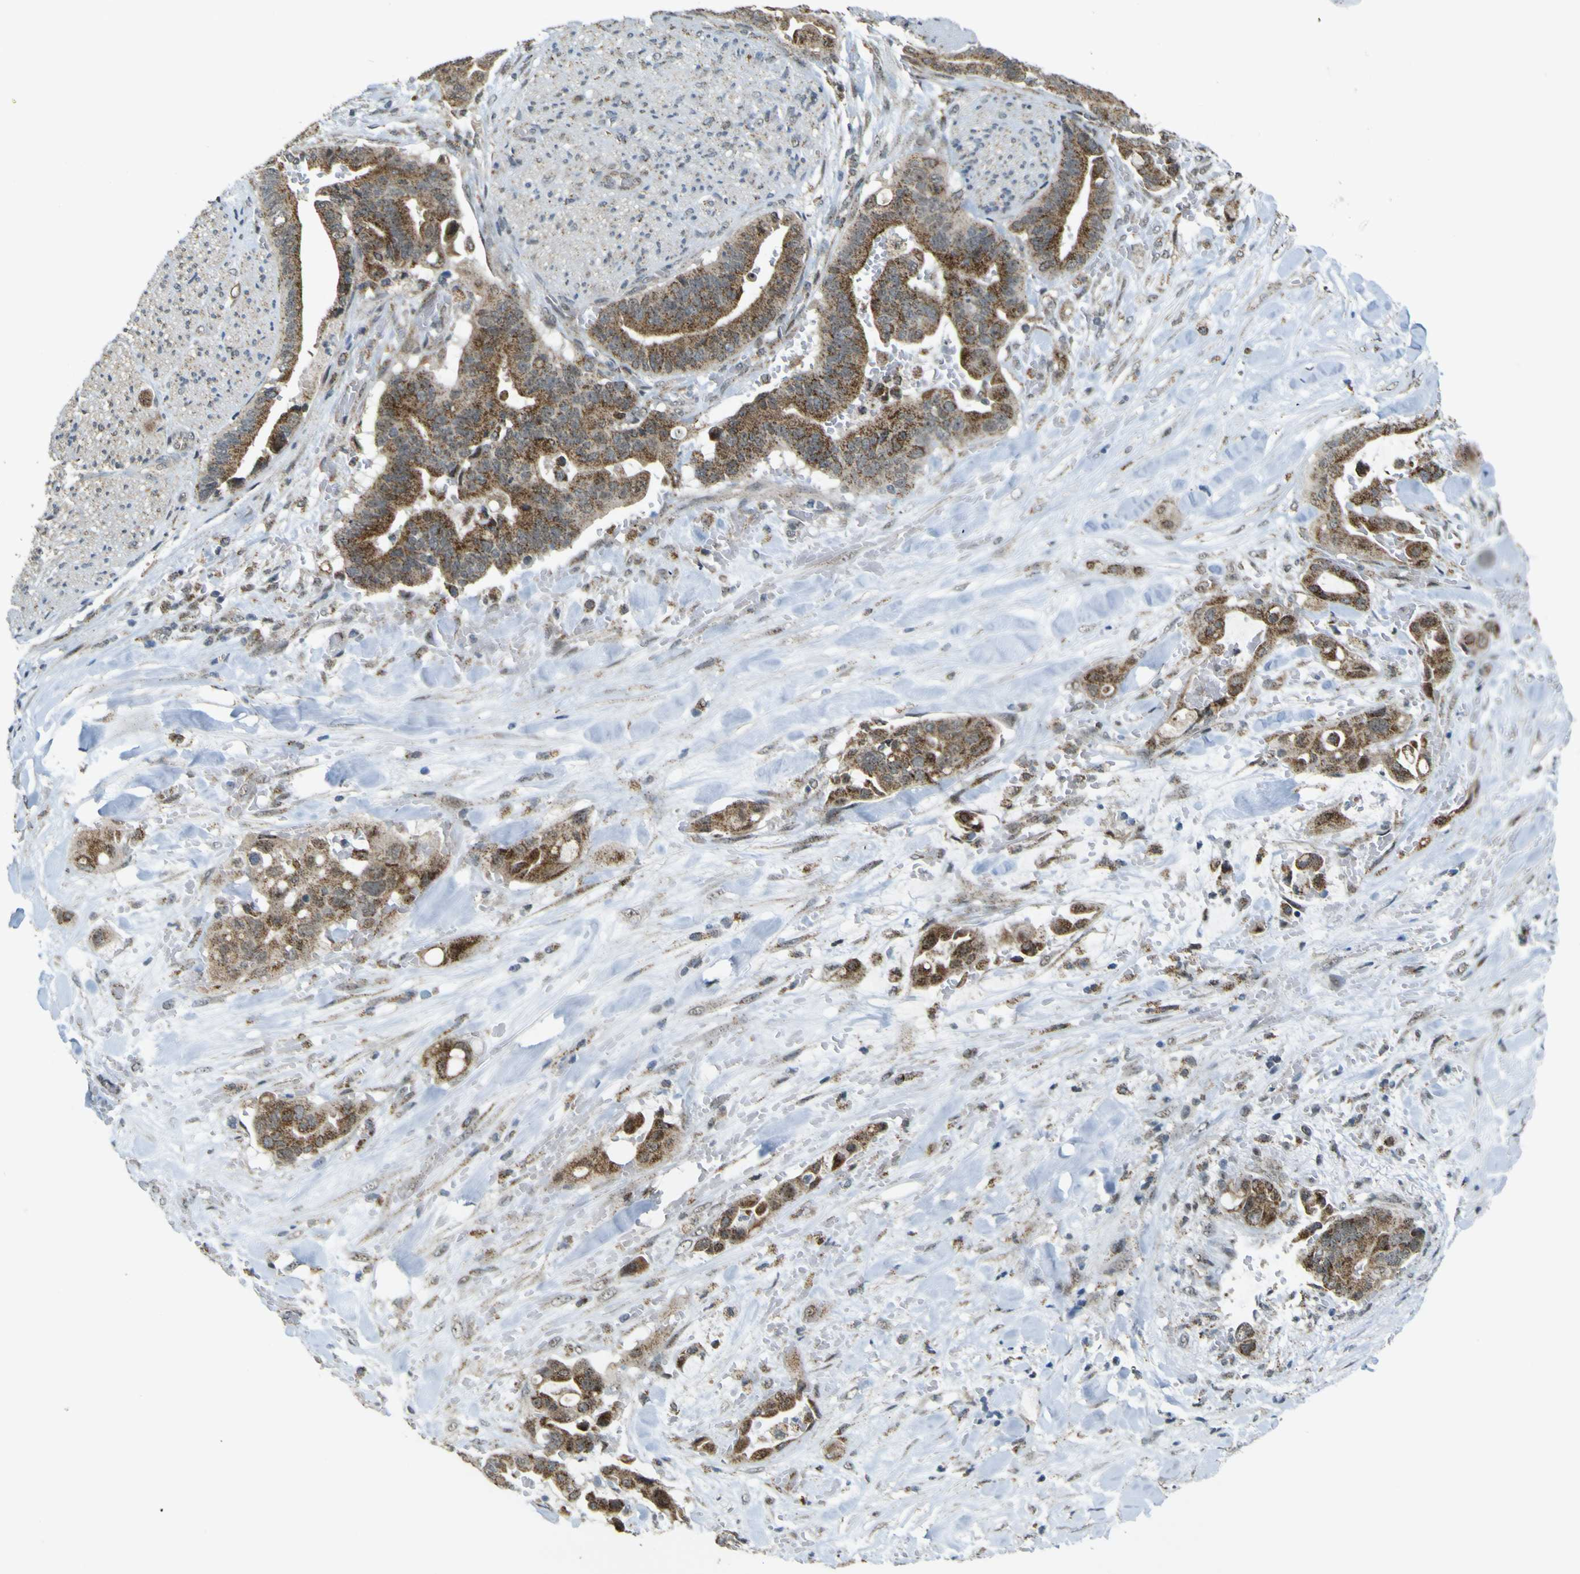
{"staining": {"intensity": "moderate", "quantity": ">75%", "location": "cytoplasmic/membranous"}, "tissue": "liver cancer", "cell_type": "Tumor cells", "image_type": "cancer", "snomed": [{"axis": "morphology", "description": "Cholangiocarcinoma"}, {"axis": "topography", "description": "Liver"}], "caption": "The immunohistochemical stain shows moderate cytoplasmic/membranous expression in tumor cells of liver cancer (cholangiocarcinoma) tissue.", "gene": "ACBD5", "patient": {"sex": "female", "age": 61}}